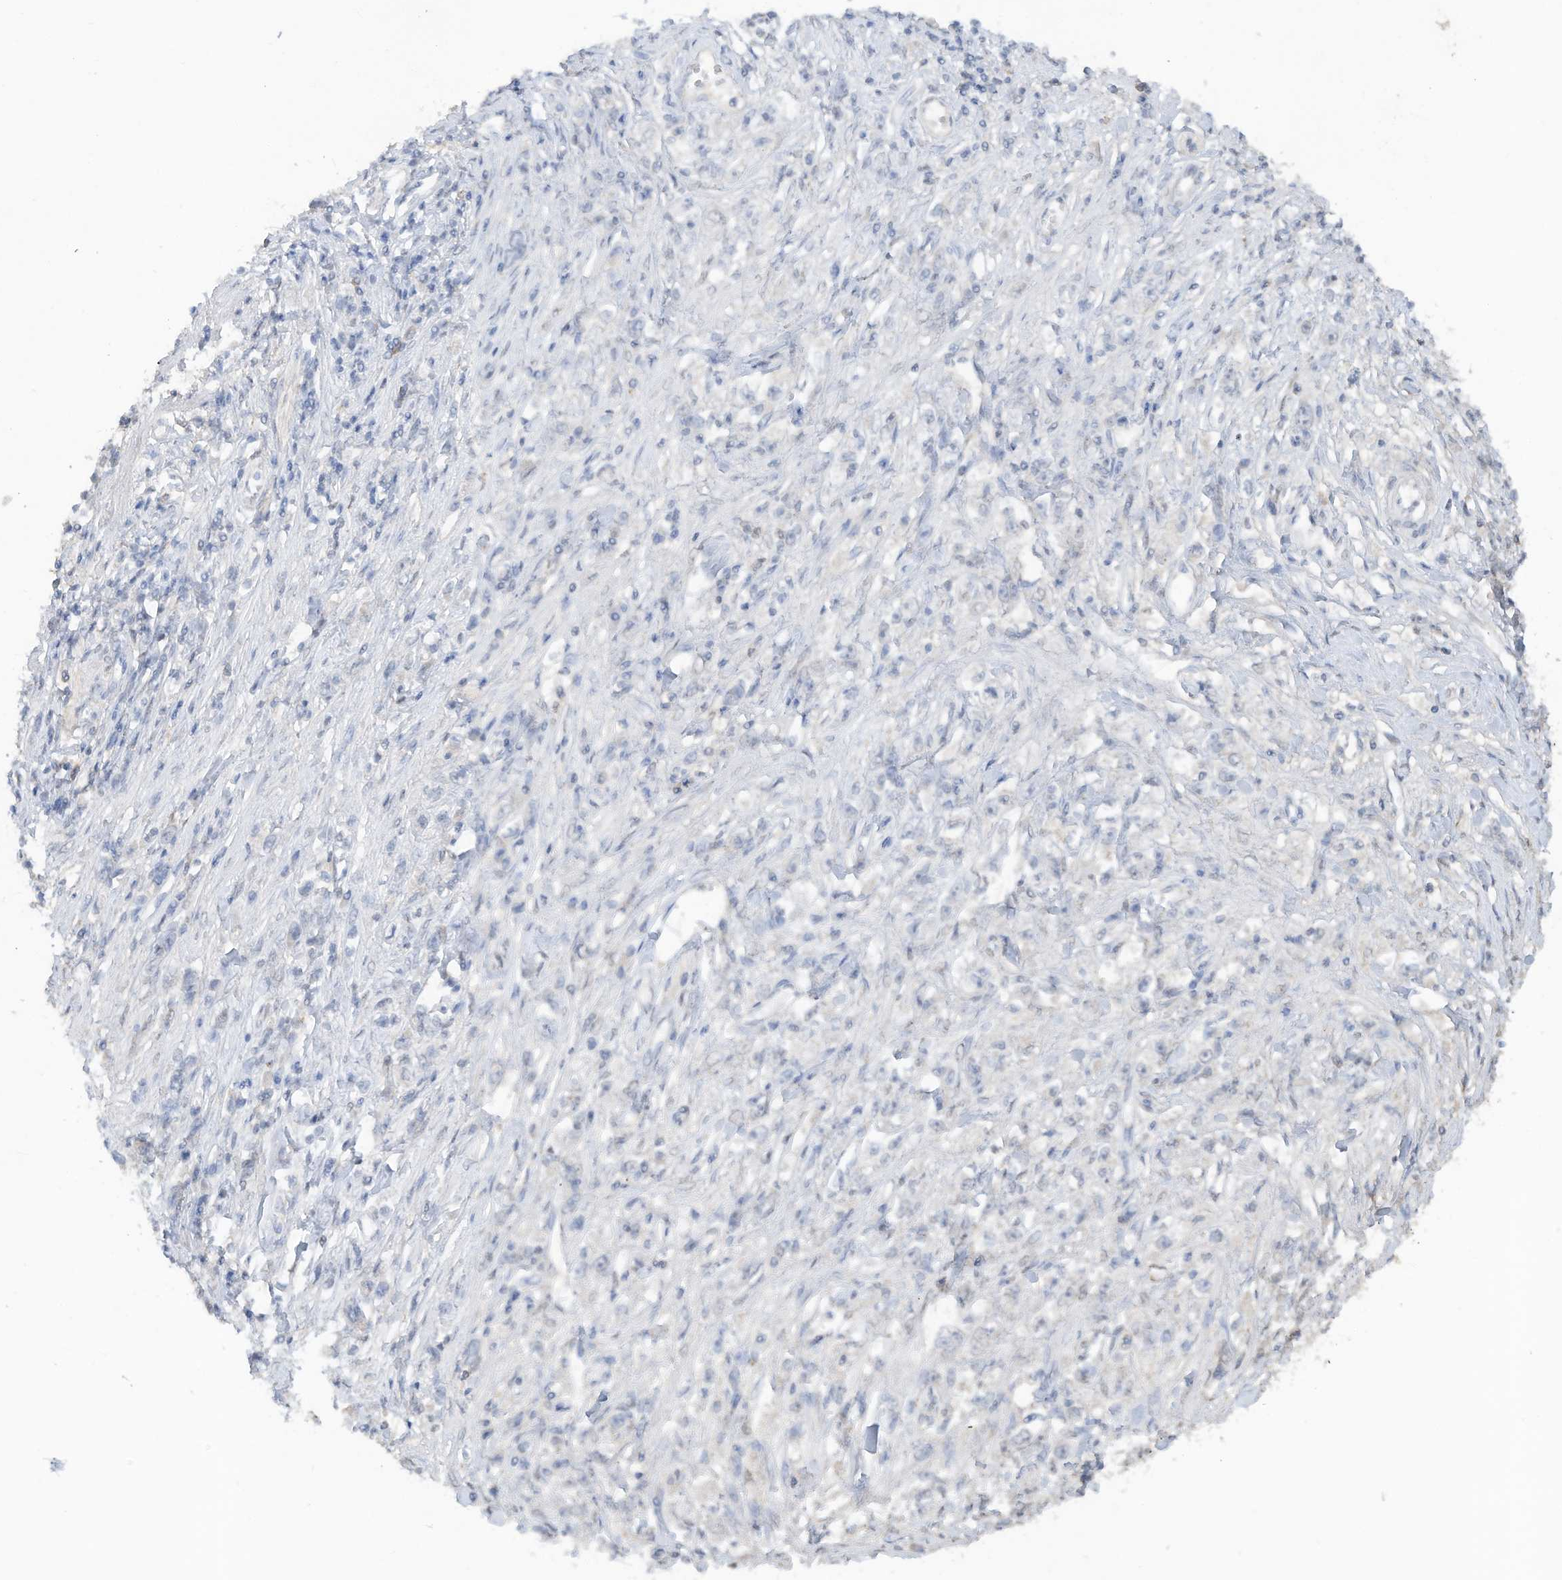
{"staining": {"intensity": "negative", "quantity": "none", "location": "none"}, "tissue": "stomach cancer", "cell_type": "Tumor cells", "image_type": "cancer", "snomed": [{"axis": "morphology", "description": "Adenocarcinoma, NOS"}, {"axis": "topography", "description": "Stomach"}], "caption": "High power microscopy image of an IHC histopathology image of stomach cancer (adenocarcinoma), revealing no significant expression in tumor cells.", "gene": "HAS3", "patient": {"sex": "female", "age": 59}}